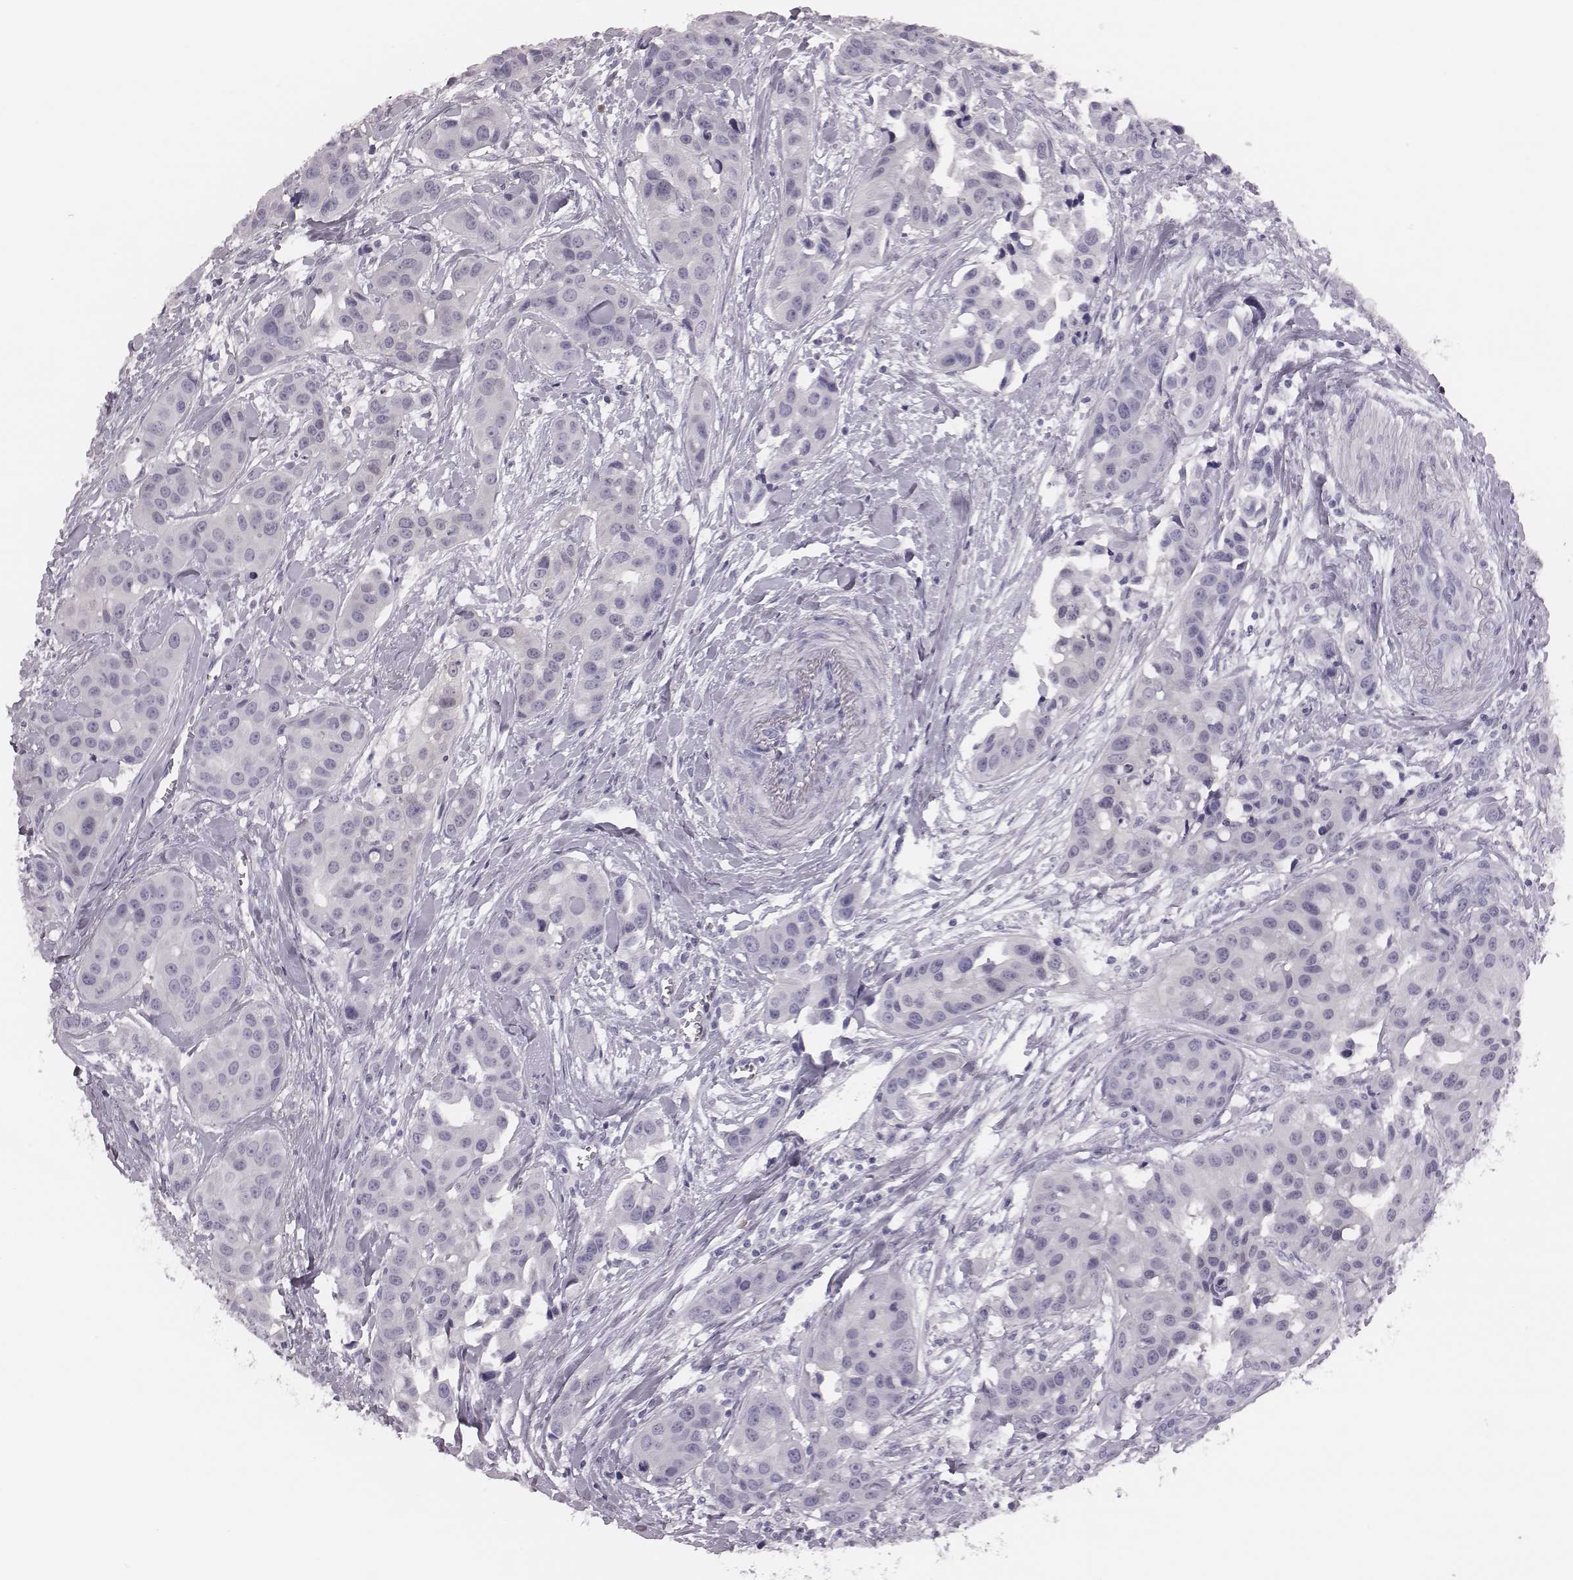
{"staining": {"intensity": "negative", "quantity": "none", "location": "none"}, "tissue": "head and neck cancer", "cell_type": "Tumor cells", "image_type": "cancer", "snomed": [{"axis": "morphology", "description": "Adenocarcinoma, NOS"}, {"axis": "topography", "description": "Head-Neck"}], "caption": "Immunohistochemical staining of head and neck cancer (adenocarcinoma) shows no significant expression in tumor cells.", "gene": "CSH1", "patient": {"sex": "male", "age": 76}}